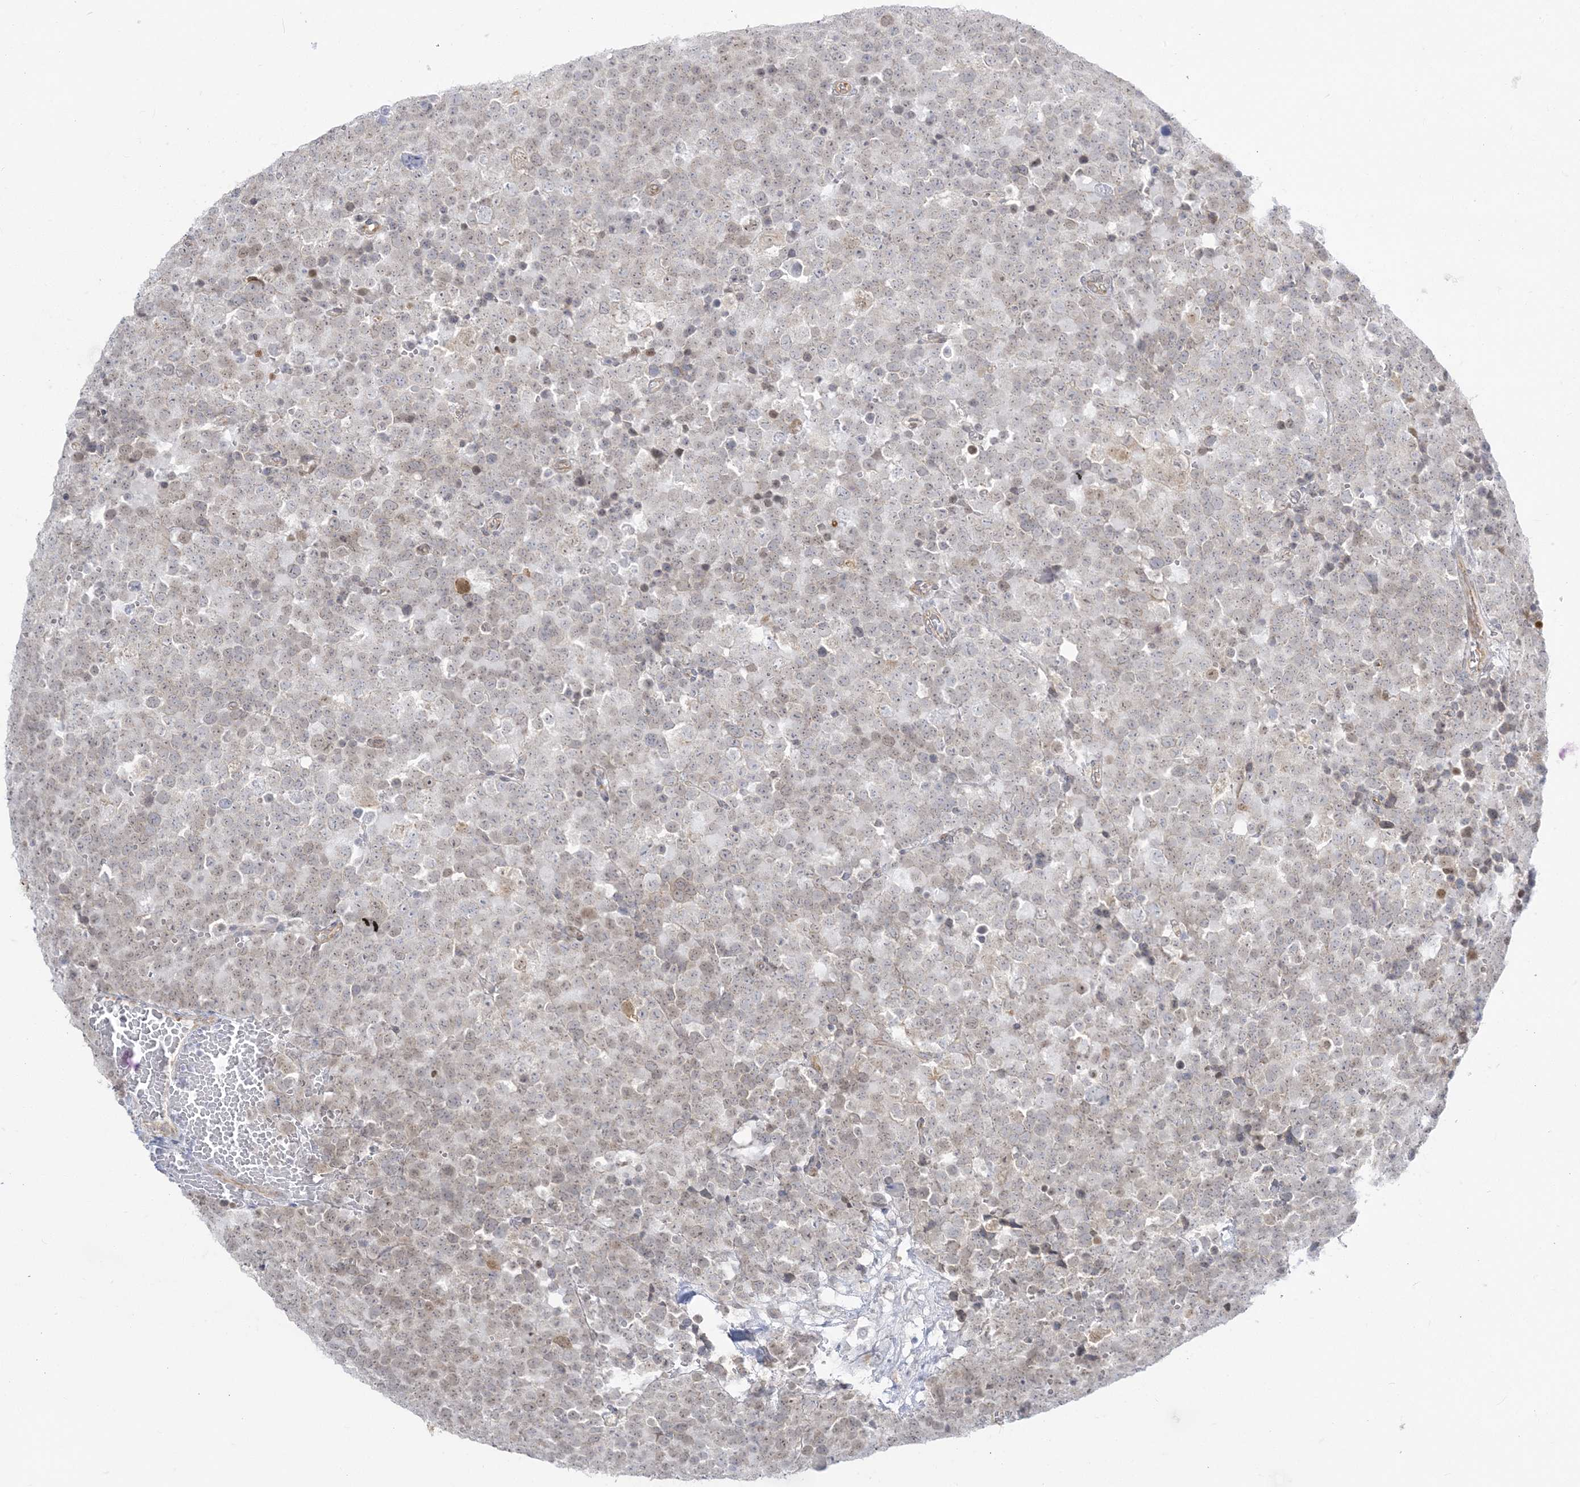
{"staining": {"intensity": "negative", "quantity": "none", "location": "none"}, "tissue": "testis cancer", "cell_type": "Tumor cells", "image_type": "cancer", "snomed": [{"axis": "morphology", "description": "Seminoma, NOS"}, {"axis": "topography", "description": "Testis"}], "caption": "An immunohistochemistry (IHC) micrograph of seminoma (testis) is shown. There is no staining in tumor cells of seminoma (testis).", "gene": "ZC3H6", "patient": {"sex": "male", "age": 71}}